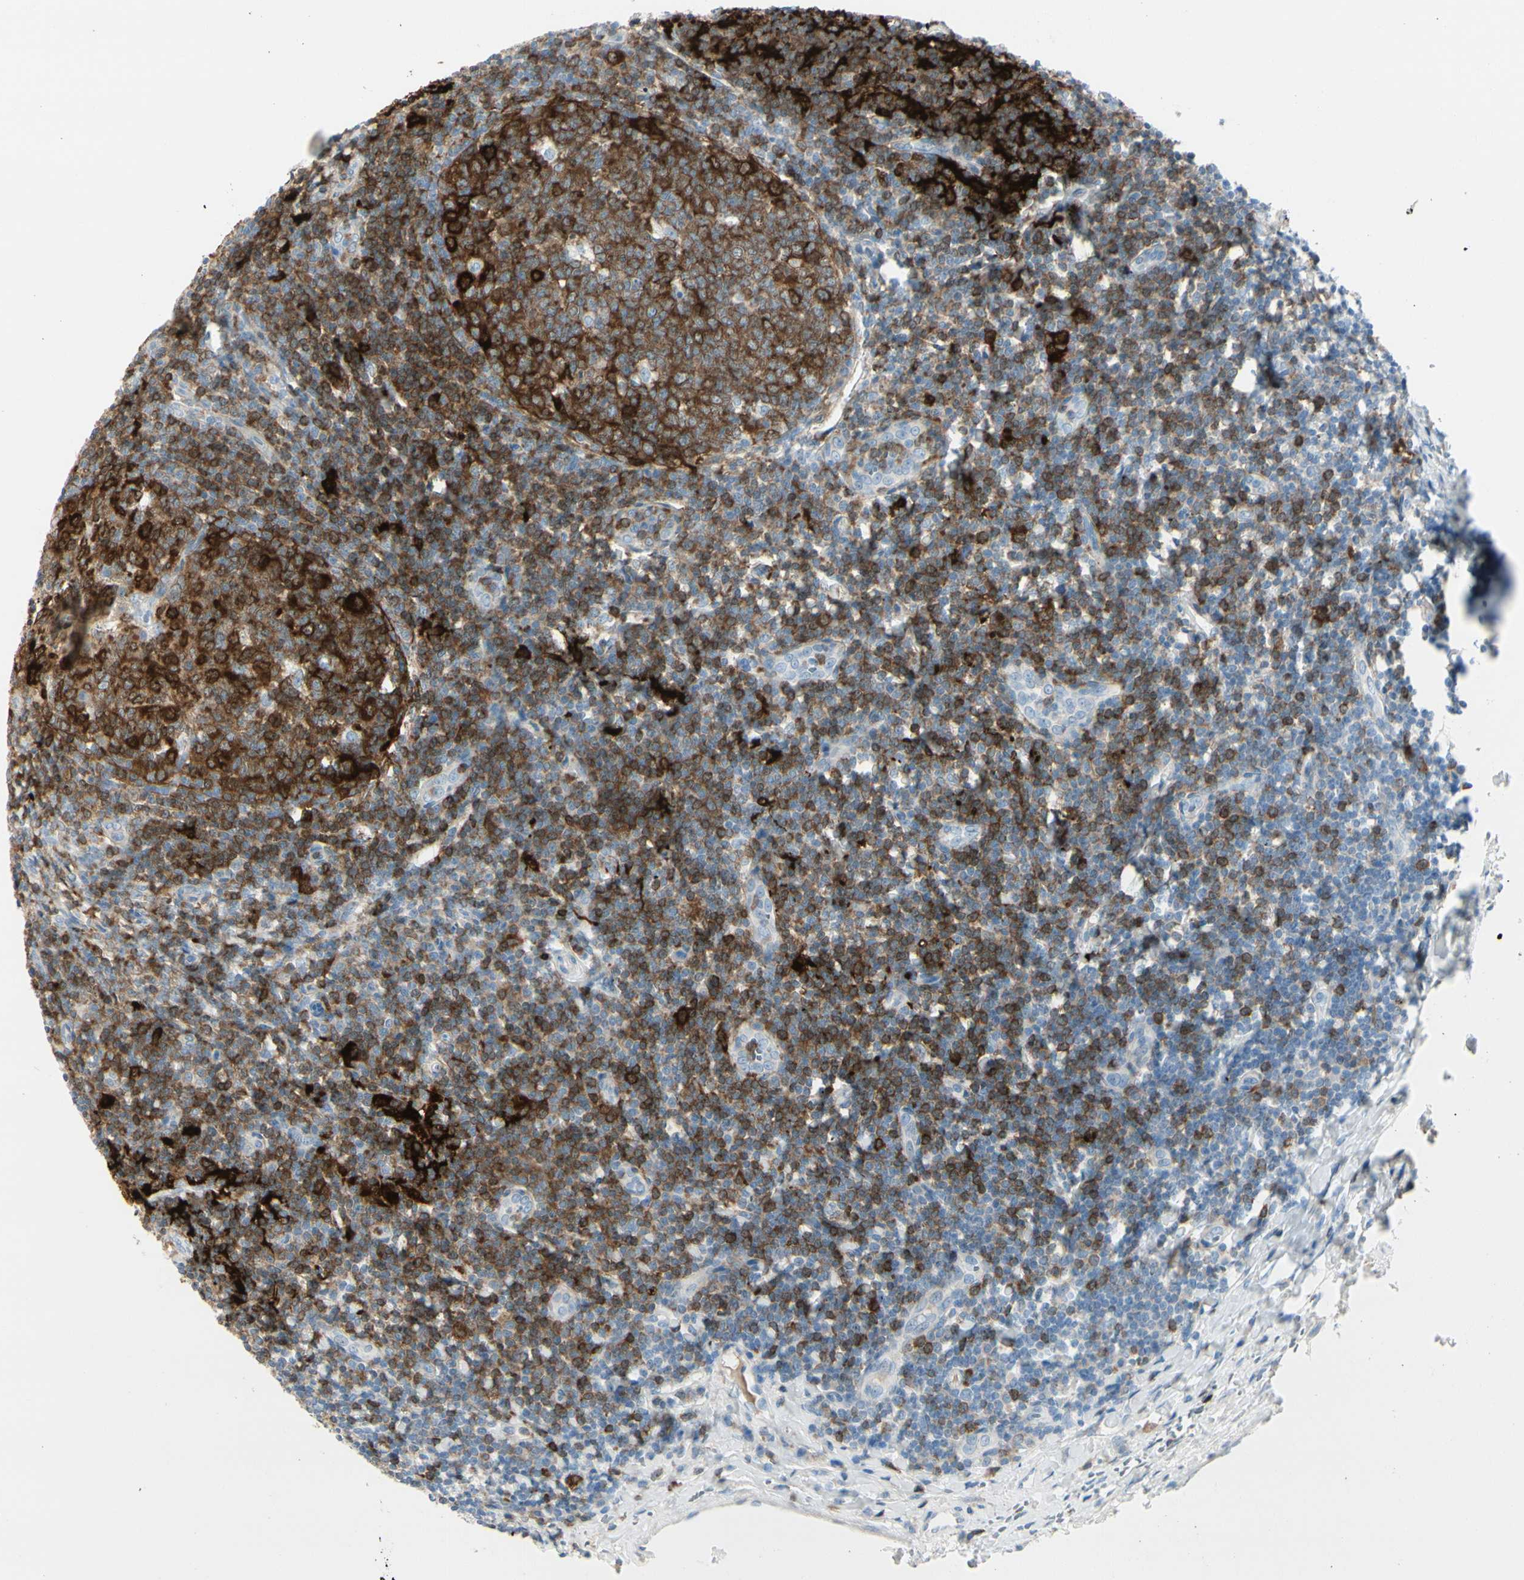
{"staining": {"intensity": "strong", "quantity": ">75%", "location": "cytoplasmic/membranous"}, "tissue": "tonsil", "cell_type": "Germinal center cells", "image_type": "normal", "snomed": [{"axis": "morphology", "description": "Normal tissue, NOS"}, {"axis": "topography", "description": "Tonsil"}], "caption": "Benign tonsil reveals strong cytoplasmic/membranous staining in about >75% of germinal center cells.", "gene": "TRAF1", "patient": {"sex": "male", "age": 31}}